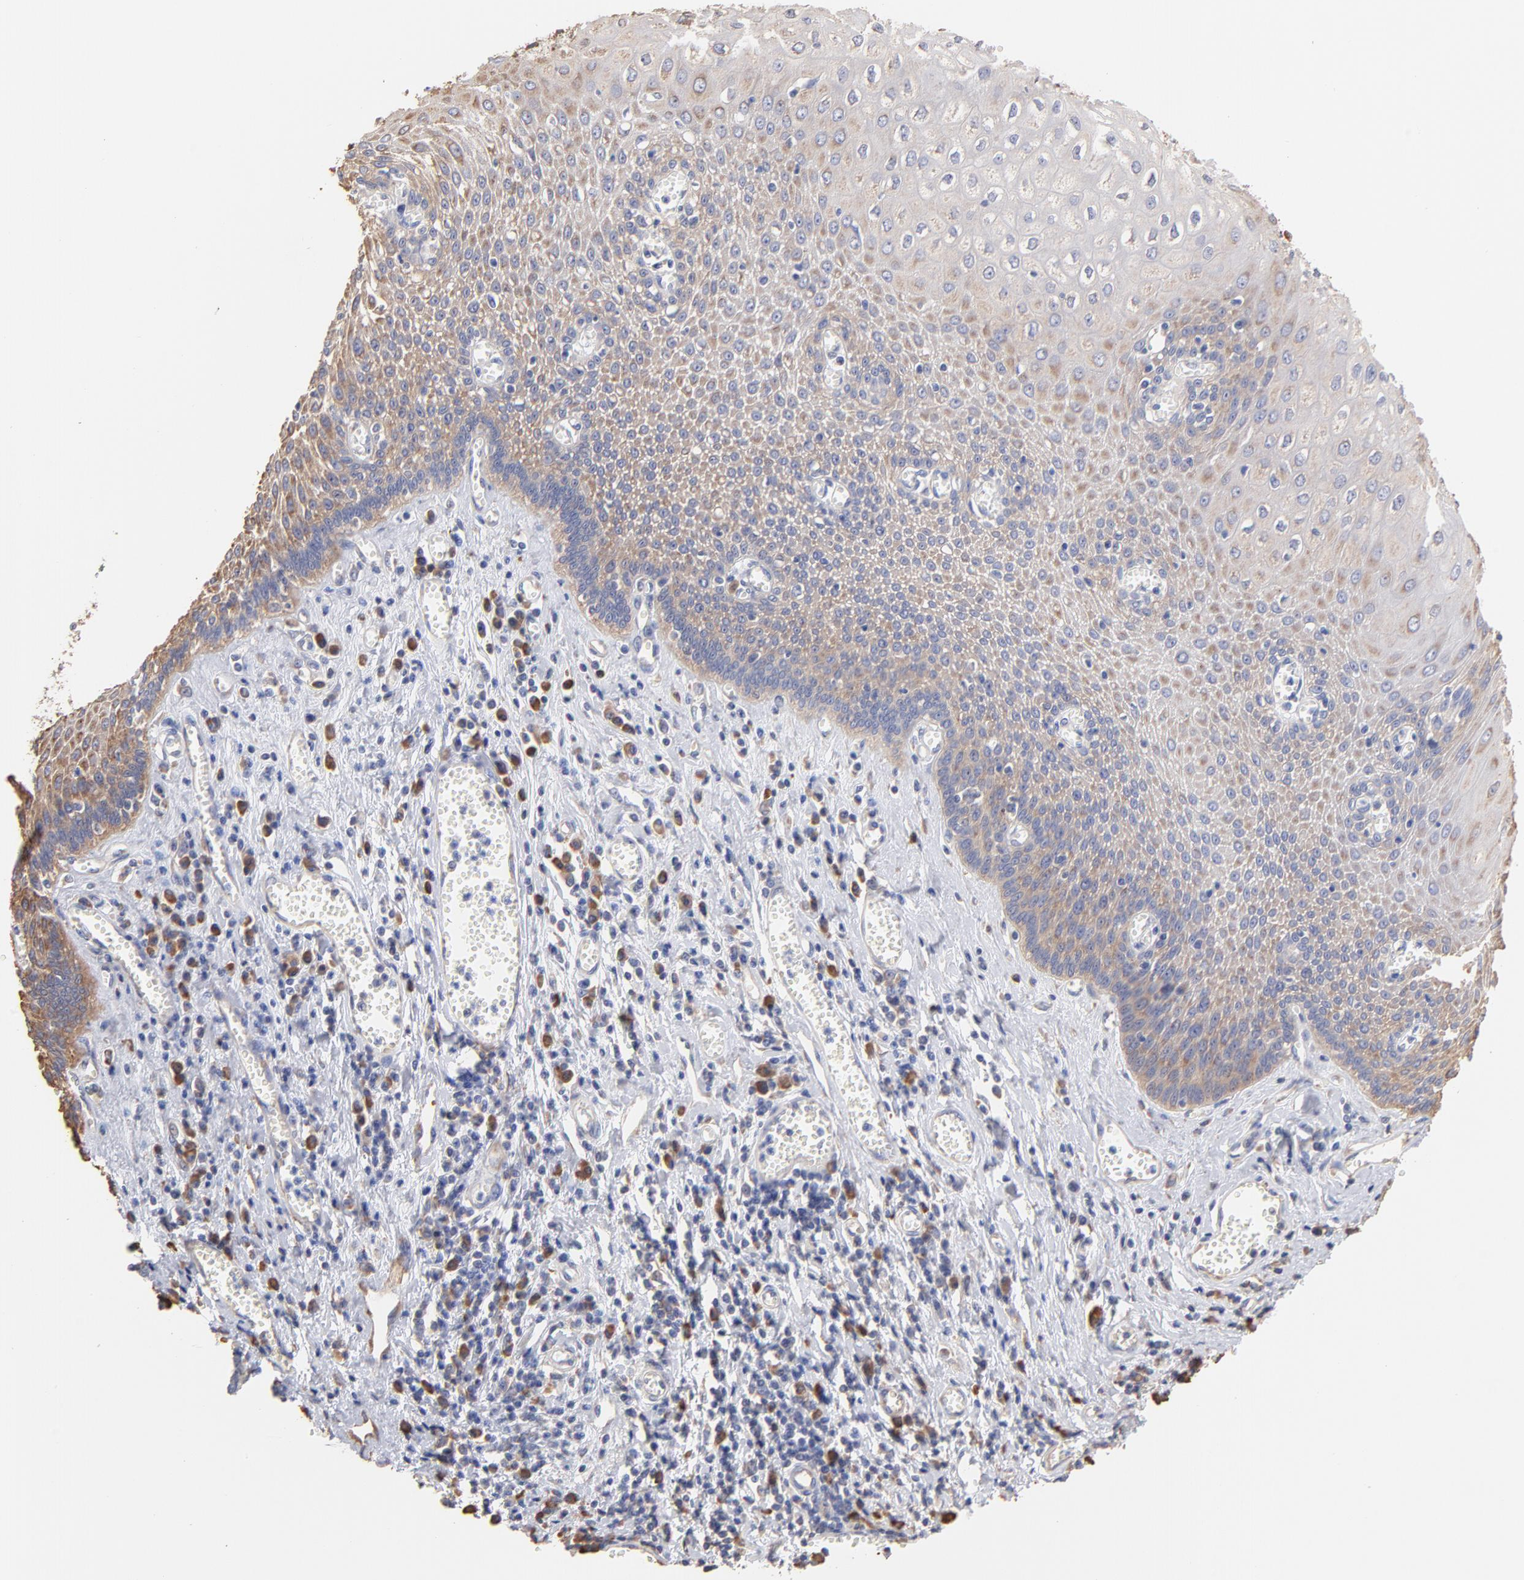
{"staining": {"intensity": "weak", "quantity": "25%-75%", "location": "cytoplasmic/membranous"}, "tissue": "esophagus", "cell_type": "Squamous epithelial cells", "image_type": "normal", "snomed": [{"axis": "morphology", "description": "Normal tissue, NOS"}, {"axis": "morphology", "description": "Squamous cell carcinoma, NOS"}, {"axis": "topography", "description": "Esophagus"}], "caption": "Esophagus stained with a protein marker displays weak staining in squamous epithelial cells.", "gene": "RPL9", "patient": {"sex": "male", "age": 65}}